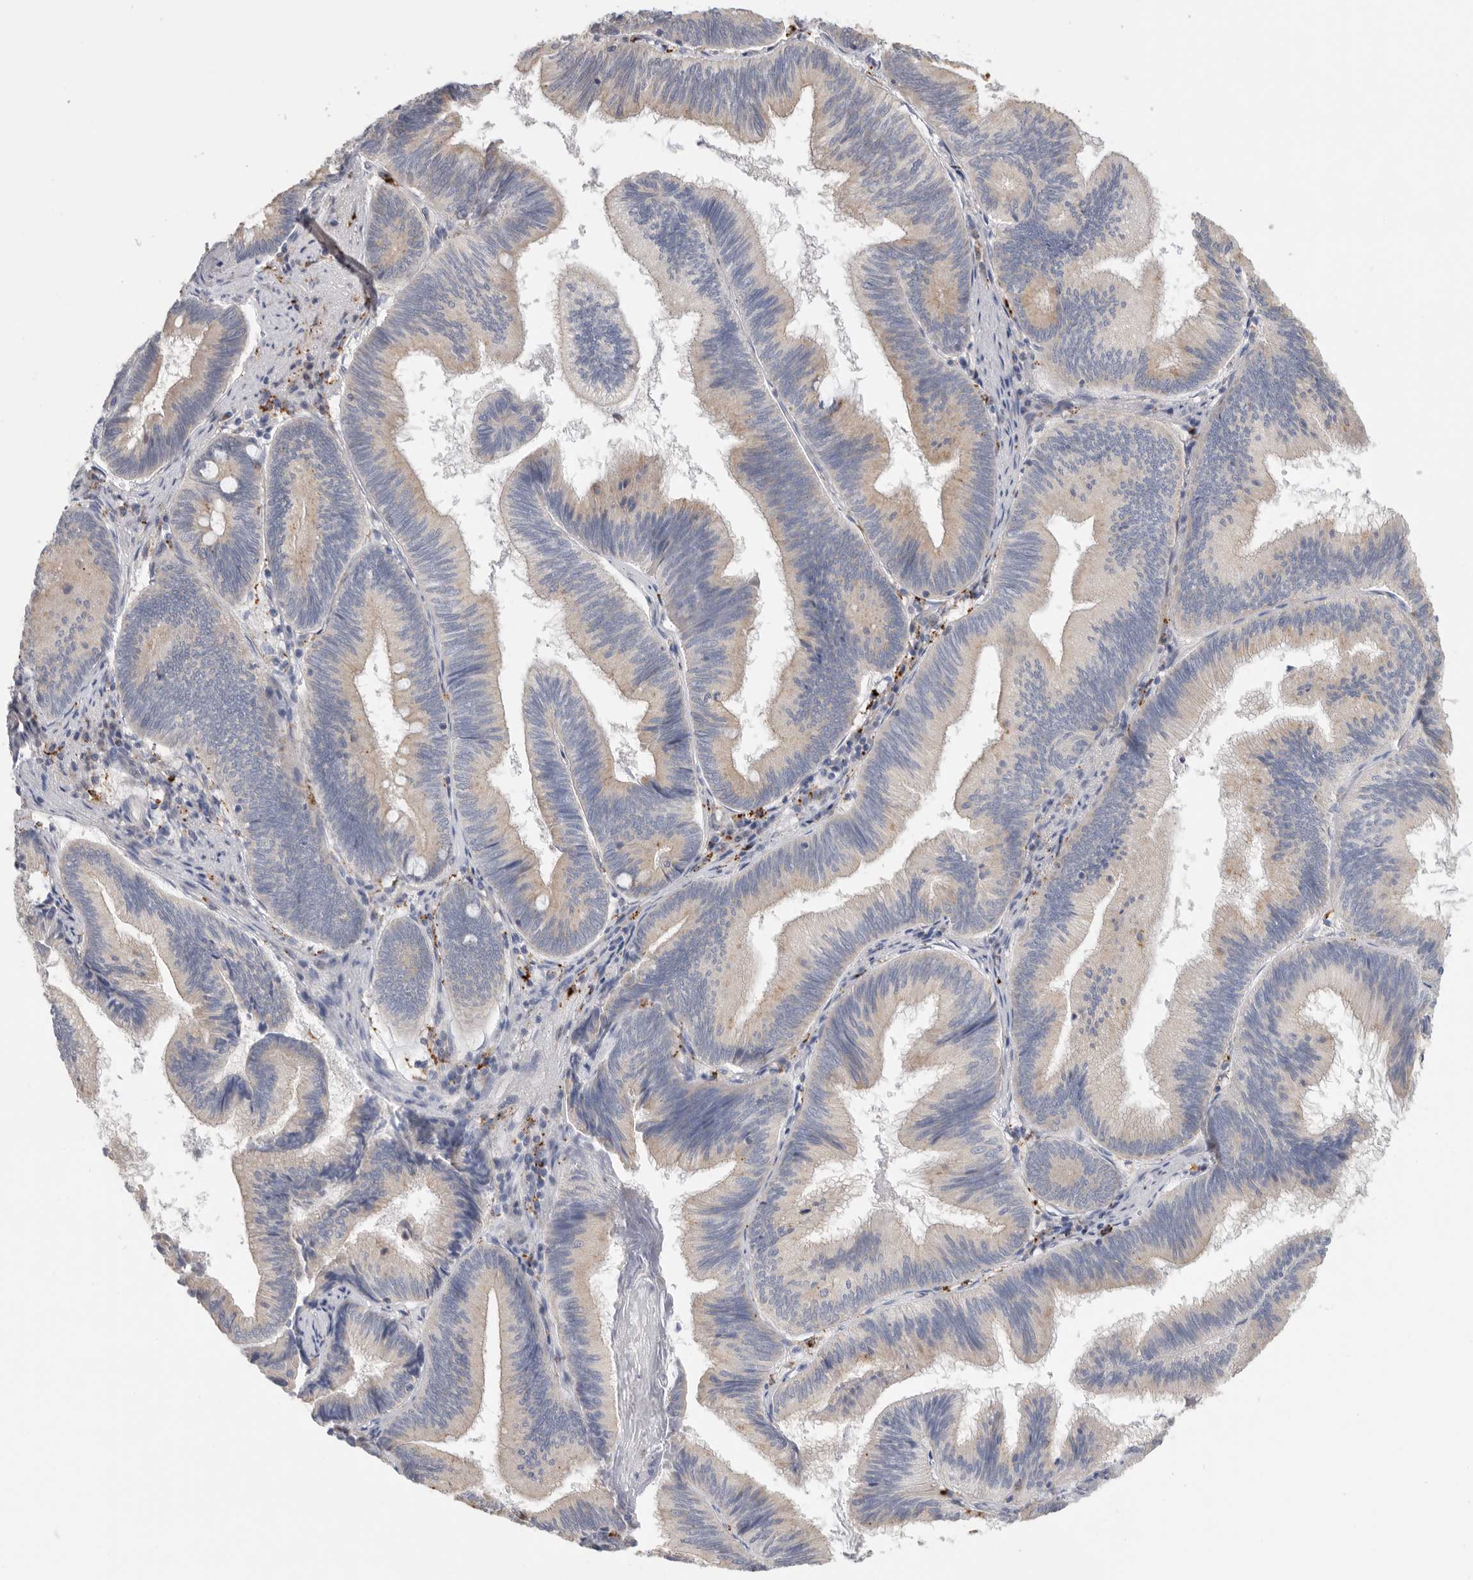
{"staining": {"intensity": "weak", "quantity": "<25%", "location": "cytoplasmic/membranous"}, "tissue": "pancreatic cancer", "cell_type": "Tumor cells", "image_type": "cancer", "snomed": [{"axis": "morphology", "description": "Adenocarcinoma, NOS"}, {"axis": "topography", "description": "Pancreas"}], "caption": "Immunohistochemistry photomicrograph of human pancreatic cancer (adenocarcinoma) stained for a protein (brown), which demonstrates no staining in tumor cells. (DAB IHC with hematoxylin counter stain).", "gene": "GGH", "patient": {"sex": "male", "age": 82}}